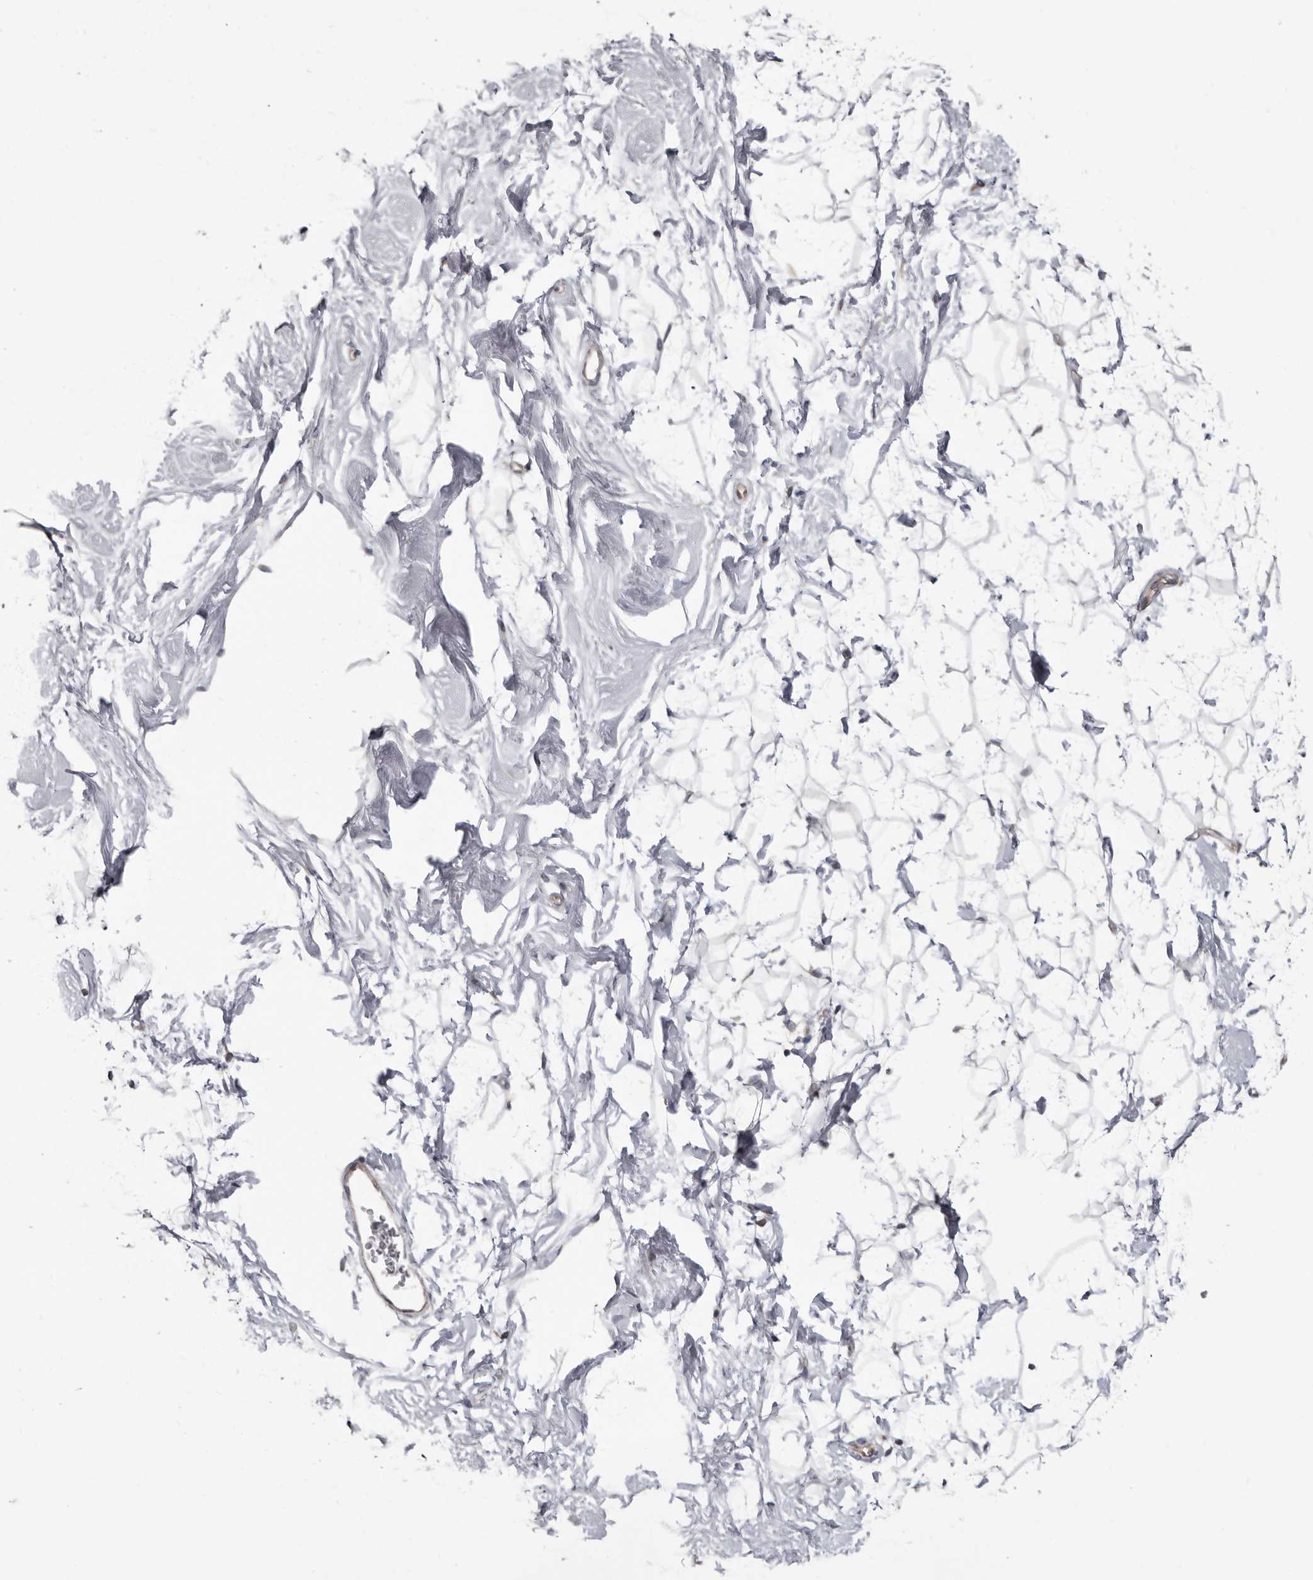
{"staining": {"intensity": "negative", "quantity": "none", "location": "none"}, "tissue": "breast", "cell_type": "Adipocytes", "image_type": "normal", "snomed": [{"axis": "morphology", "description": "Normal tissue, NOS"}, {"axis": "topography", "description": "Breast"}], "caption": "An IHC histopathology image of normal breast is shown. There is no staining in adipocytes of breast. Brightfield microscopy of immunohistochemistry stained with DAB (3,3'-diaminobenzidine) (brown) and hematoxylin (blue), captured at high magnification.", "gene": "FGFR4", "patient": {"sex": "female", "age": 26}}